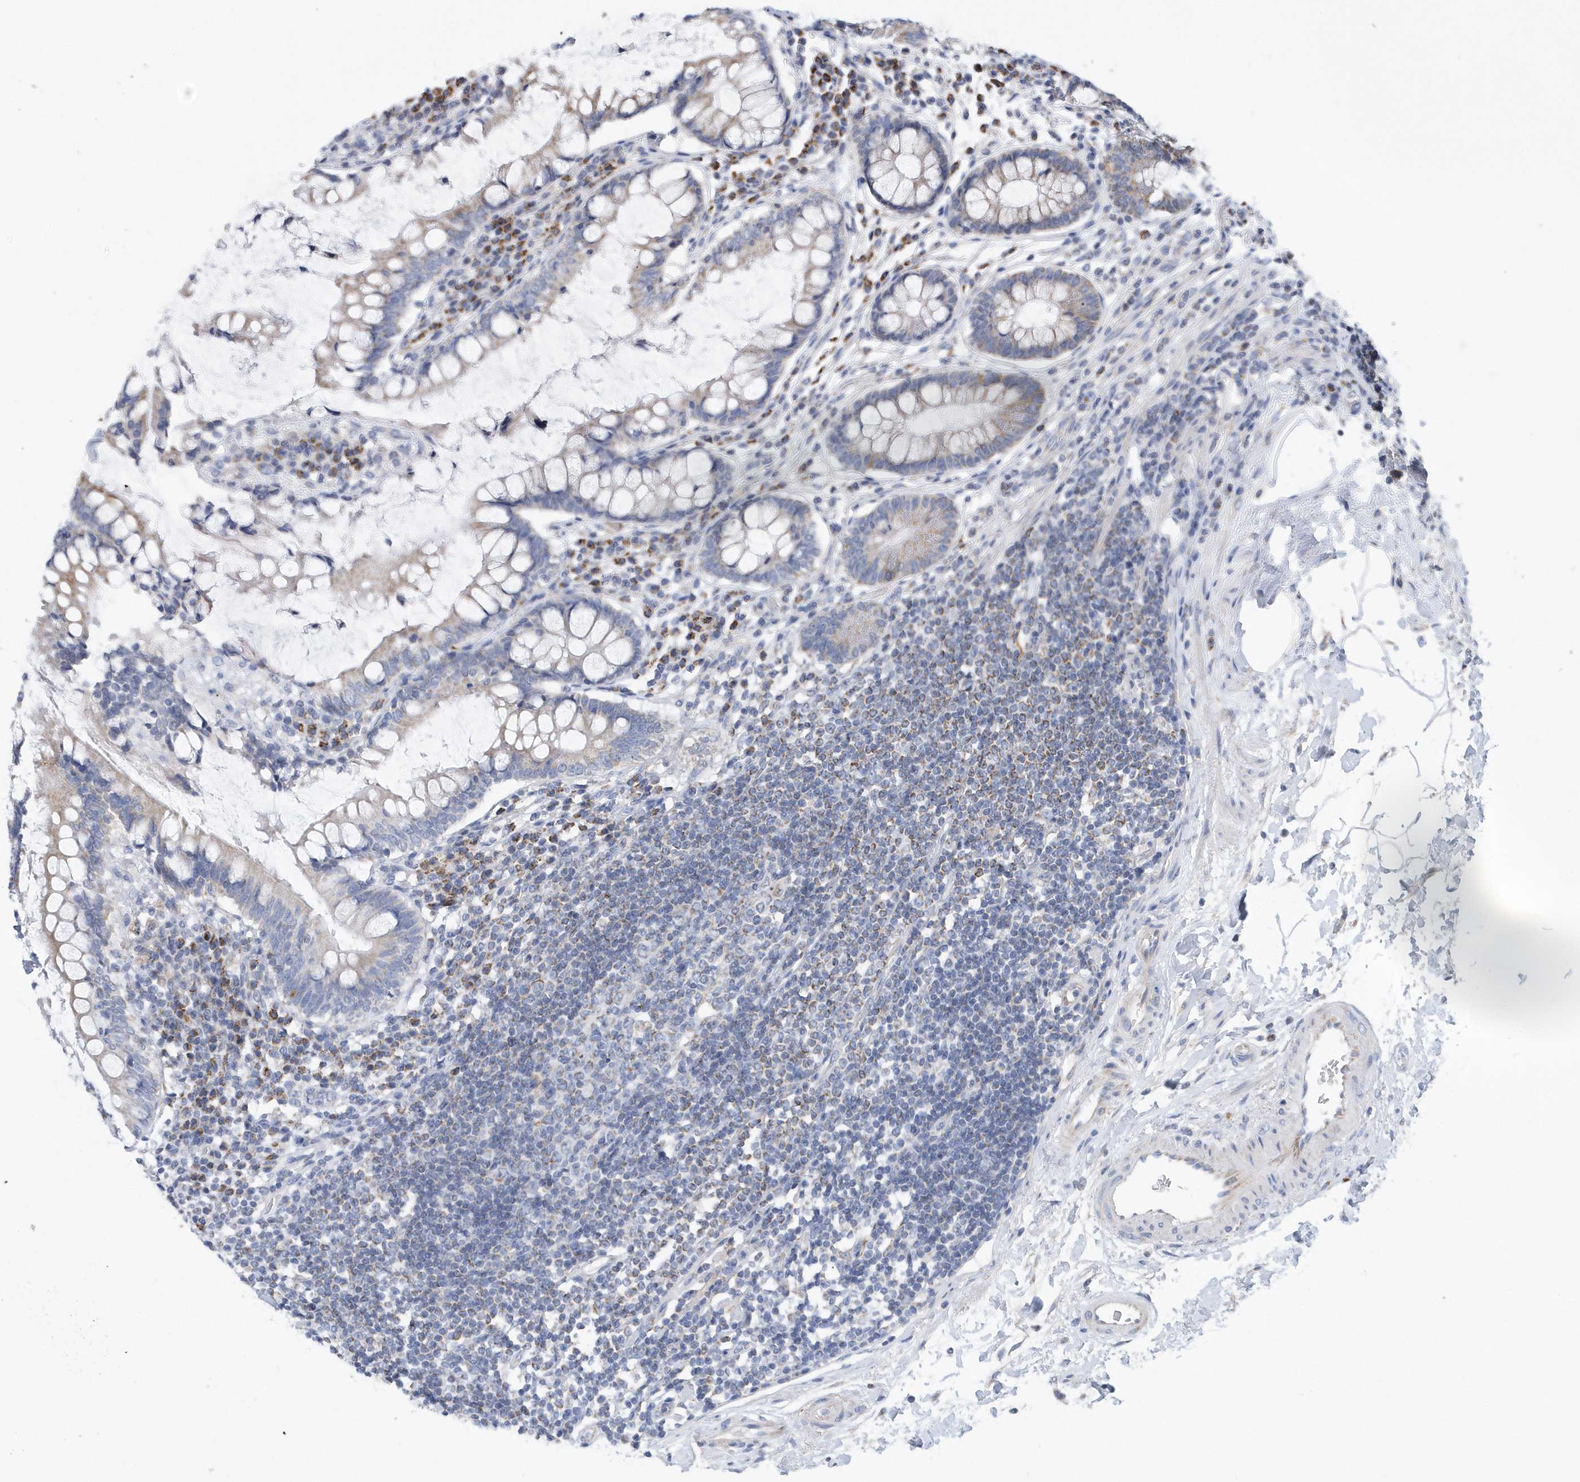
{"staining": {"intensity": "weak", "quantity": "25%-75%", "location": "cytoplasmic/membranous"}, "tissue": "colon", "cell_type": "Endothelial cells", "image_type": "normal", "snomed": [{"axis": "morphology", "description": "Normal tissue, NOS"}, {"axis": "topography", "description": "Colon"}], "caption": "Benign colon was stained to show a protein in brown. There is low levels of weak cytoplasmic/membranous expression in approximately 25%-75% of endothelial cells. Using DAB (3,3'-diaminobenzidine) (brown) and hematoxylin (blue) stains, captured at high magnification using brightfield microscopy.", "gene": "VWA5B2", "patient": {"sex": "female", "age": 79}}